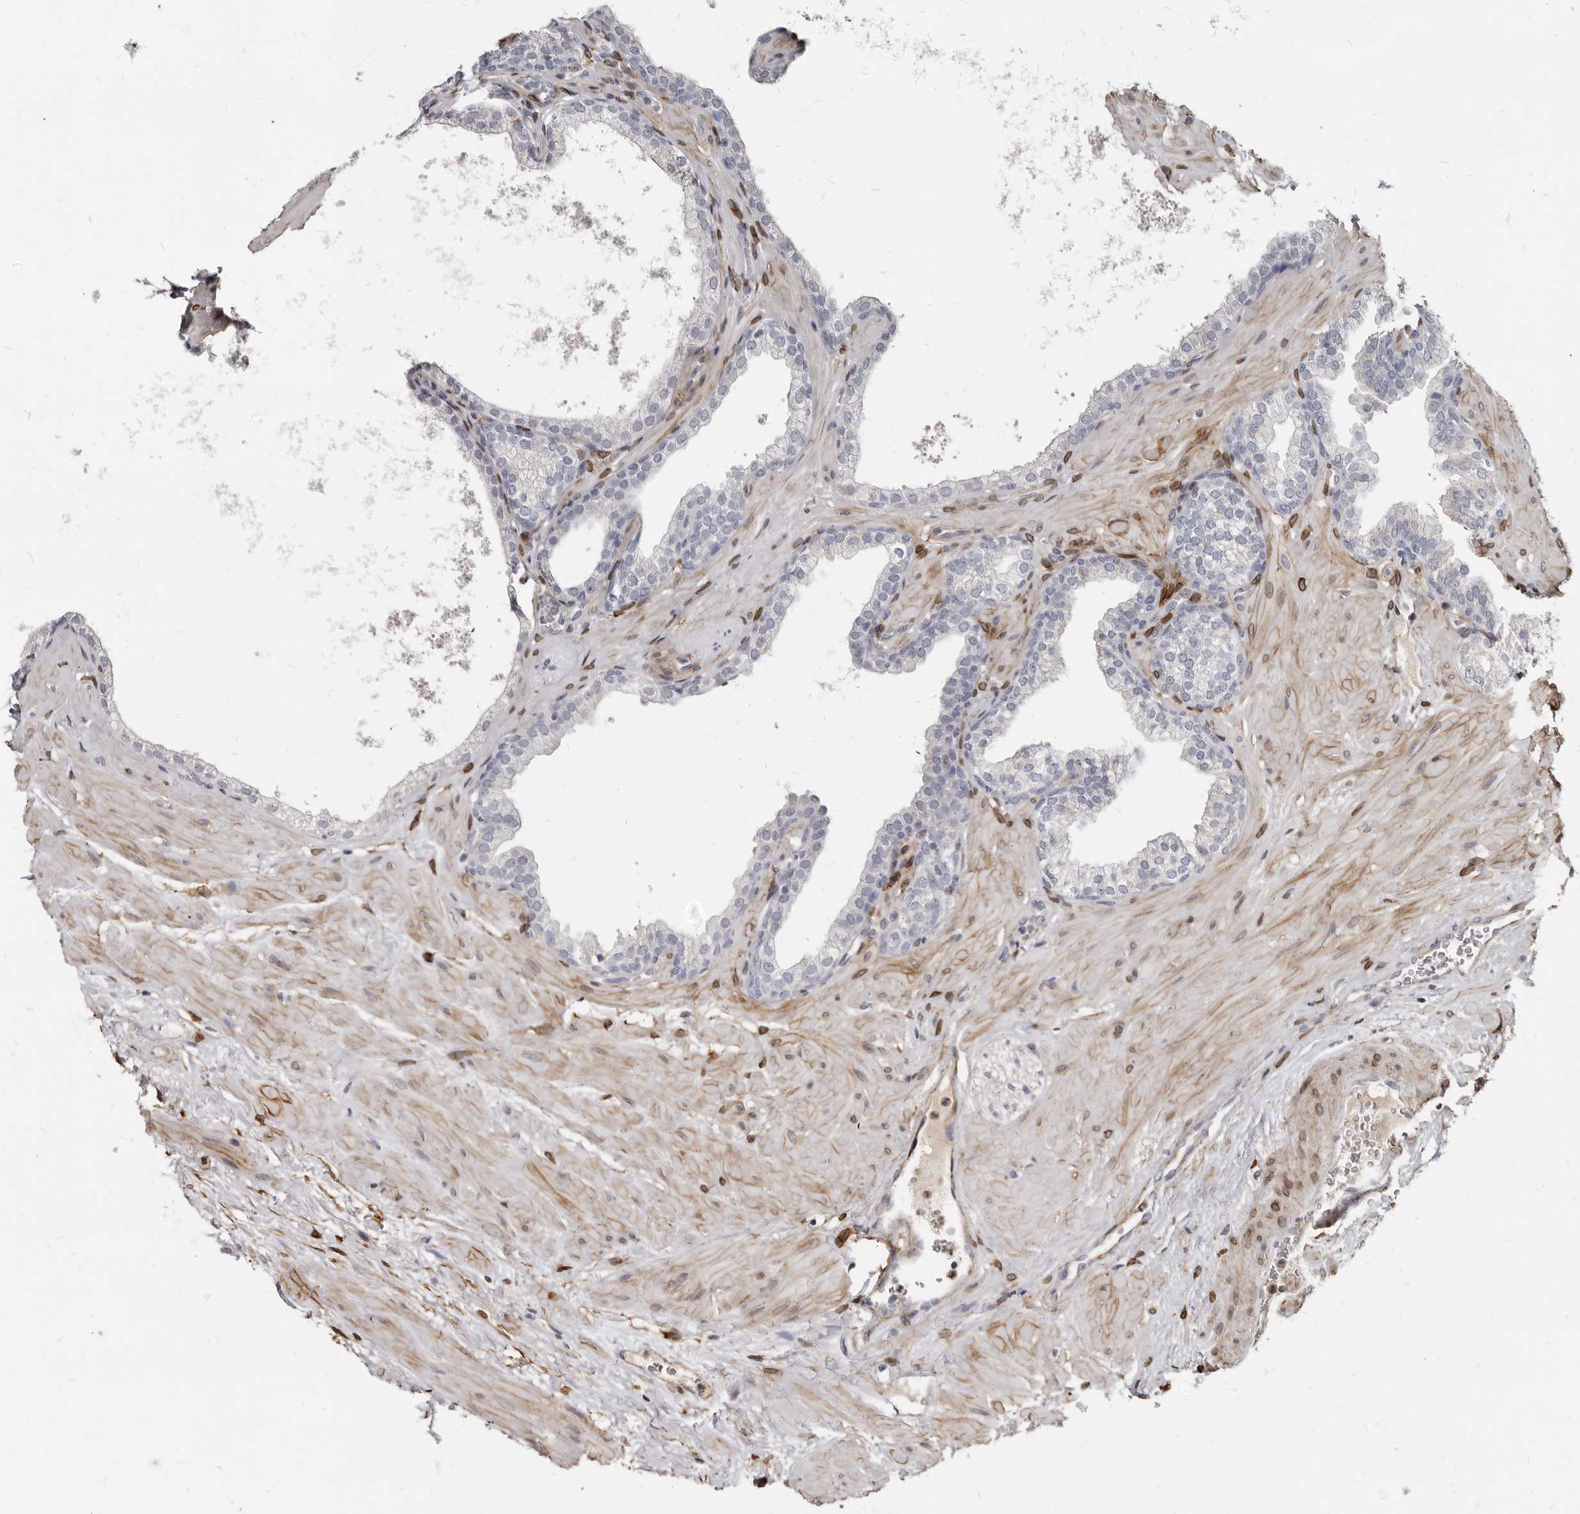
{"staining": {"intensity": "negative", "quantity": "none", "location": "none"}, "tissue": "prostate", "cell_type": "Glandular cells", "image_type": "normal", "snomed": [{"axis": "morphology", "description": "Normal tissue, NOS"}, {"axis": "morphology", "description": "Urothelial carcinoma, Low grade"}, {"axis": "topography", "description": "Urinary bladder"}, {"axis": "topography", "description": "Prostate"}], "caption": "There is no significant expression in glandular cells of prostate. The staining was performed using DAB to visualize the protein expression in brown, while the nuclei were stained in blue with hematoxylin (Magnification: 20x).", "gene": "MRGPRF", "patient": {"sex": "male", "age": 60}}